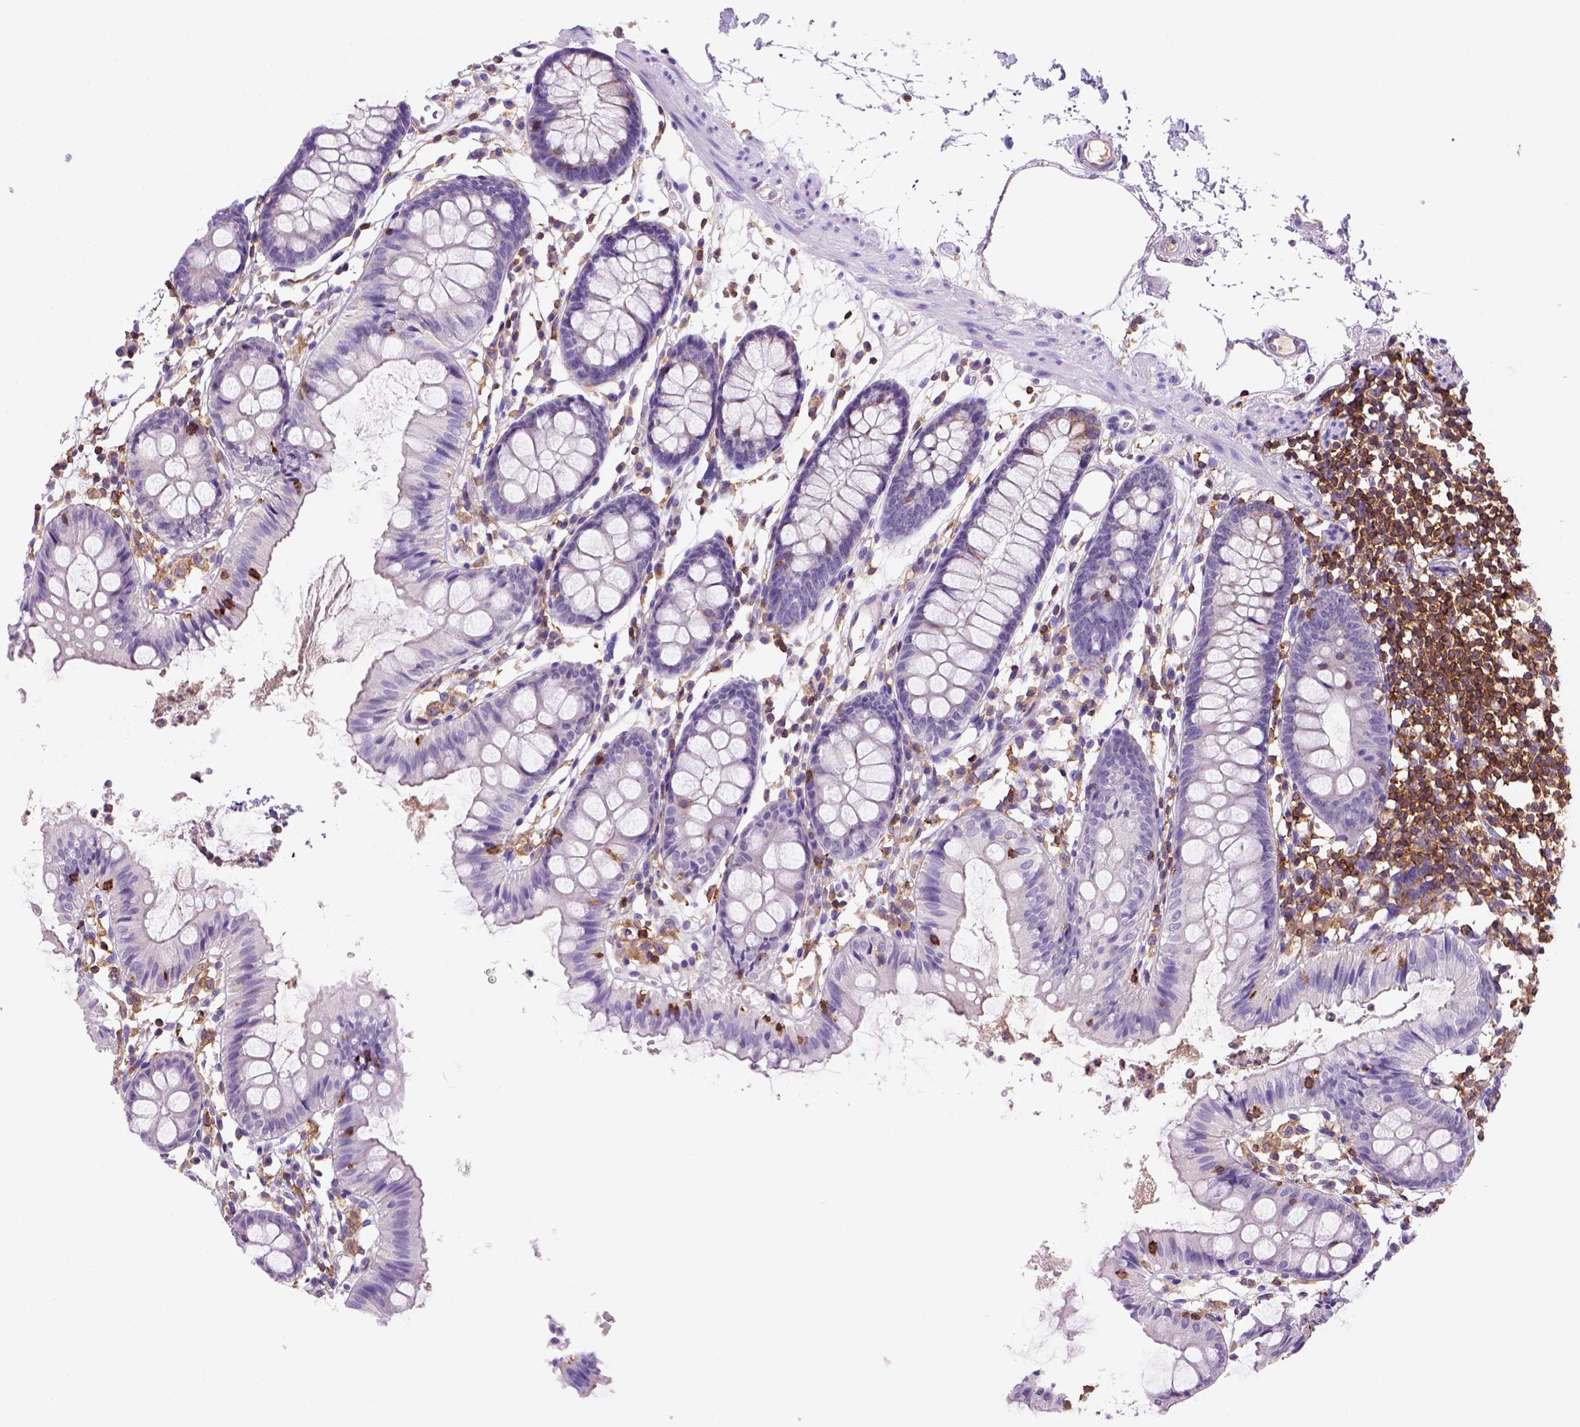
{"staining": {"intensity": "negative", "quantity": "none", "location": "none"}, "tissue": "colon", "cell_type": "Endothelial cells", "image_type": "normal", "snomed": [{"axis": "morphology", "description": "Normal tissue, NOS"}, {"axis": "topography", "description": "Colon"}], "caption": "High magnification brightfield microscopy of benign colon stained with DAB (3,3'-diaminobenzidine) (brown) and counterstained with hematoxylin (blue): endothelial cells show no significant staining.", "gene": "INPP5D", "patient": {"sex": "female", "age": 84}}